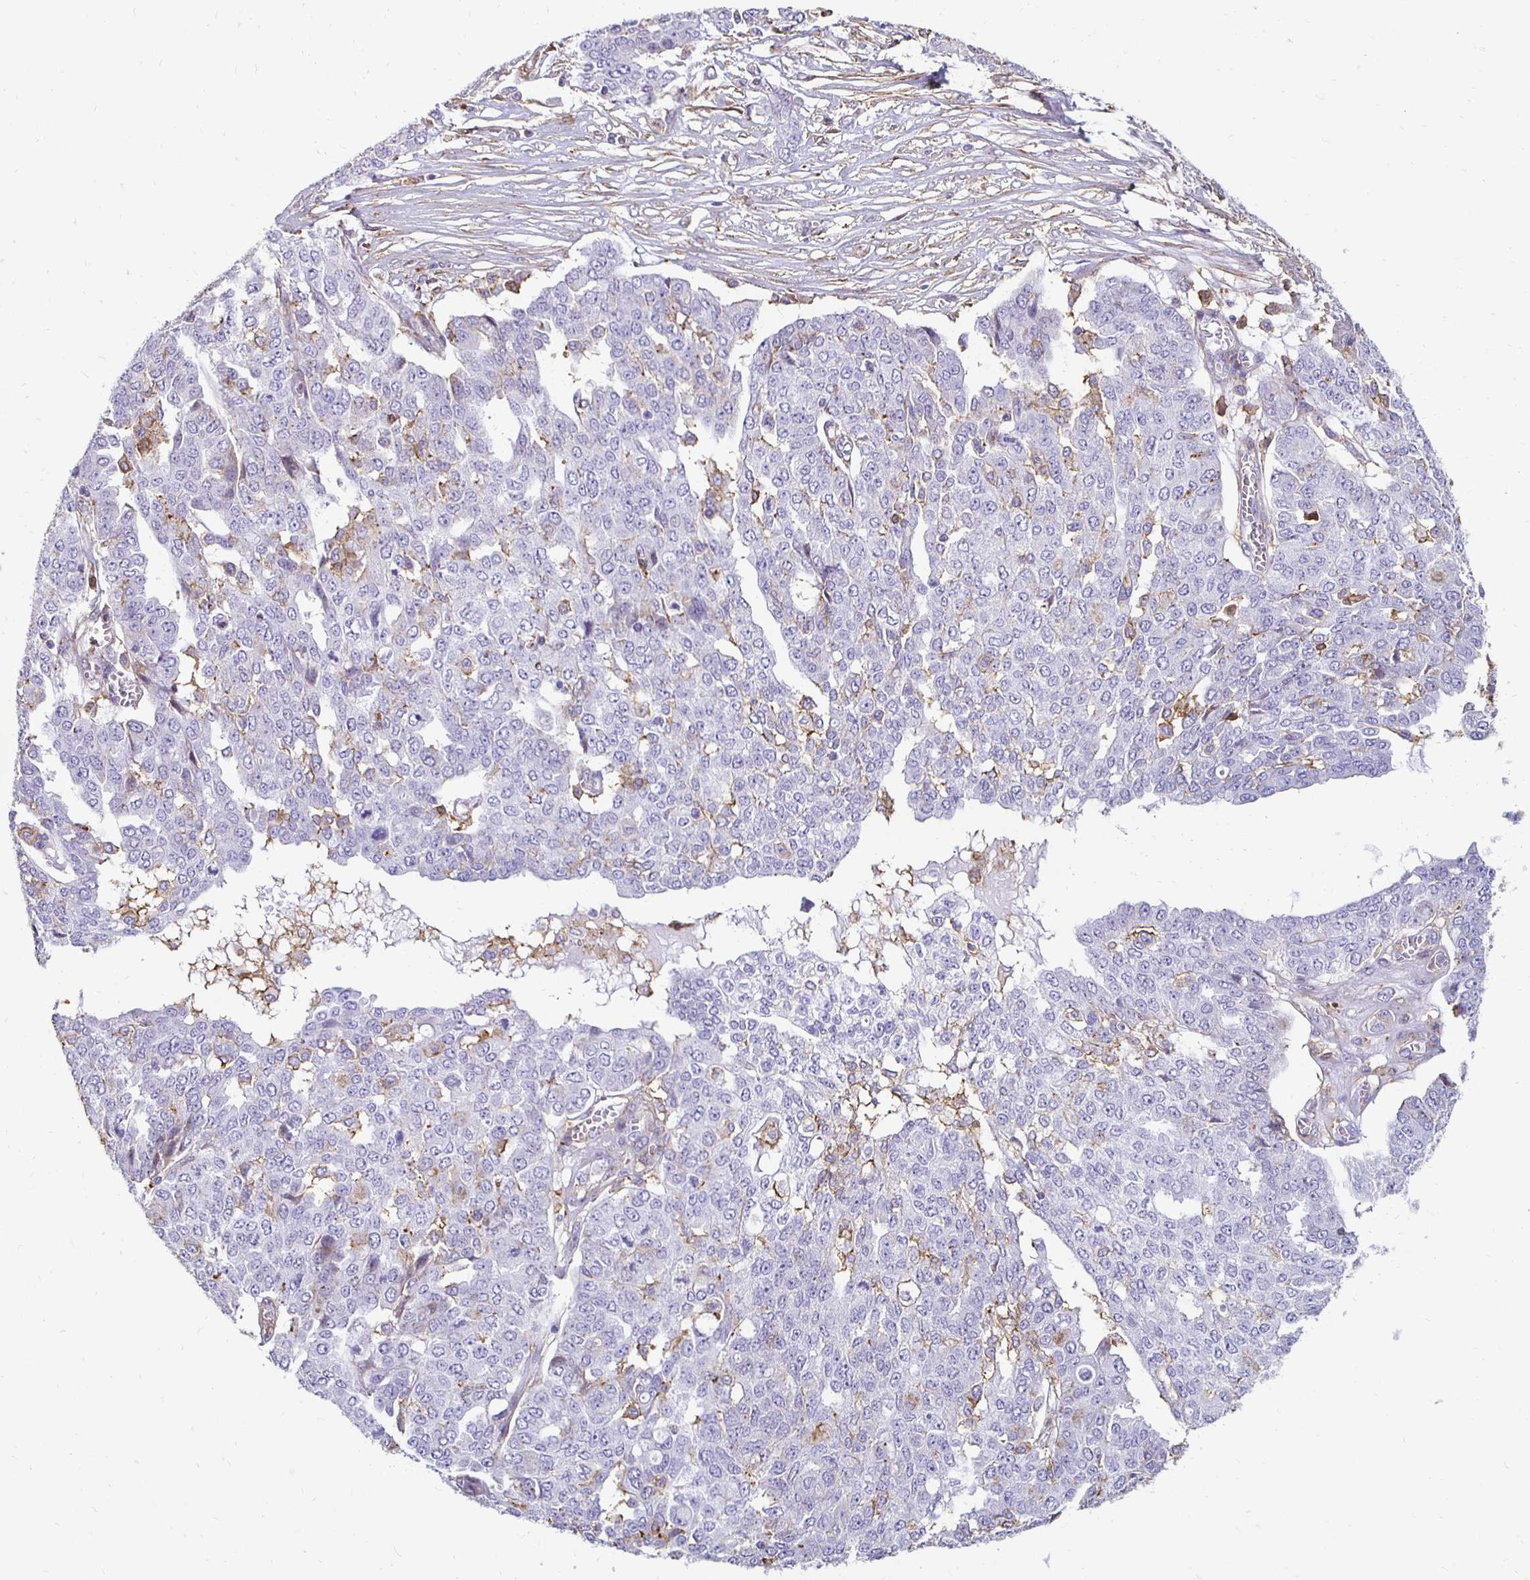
{"staining": {"intensity": "negative", "quantity": "none", "location": "none"}, "tissue": "ovarian cancer", "cell_type": "Tumor cells", "image_type": "cancer", "snomed": [{"axis": "morphology", "description": "Cystadenocarcinoma, serous, NOS"}, {"axis": "topography", "description": "Soft tissue"}, {"axis": "topography", "description": "Ovary"}], "caption": "A histopathology image of human ovarian cancer is negative for staining in tumor cells. (DAB (3,3'-diaminobenzidine) IHC with hematoxylin counter stain).", "gene": "TAS1R3", "patient": {"sex": "female", "age": 57}}